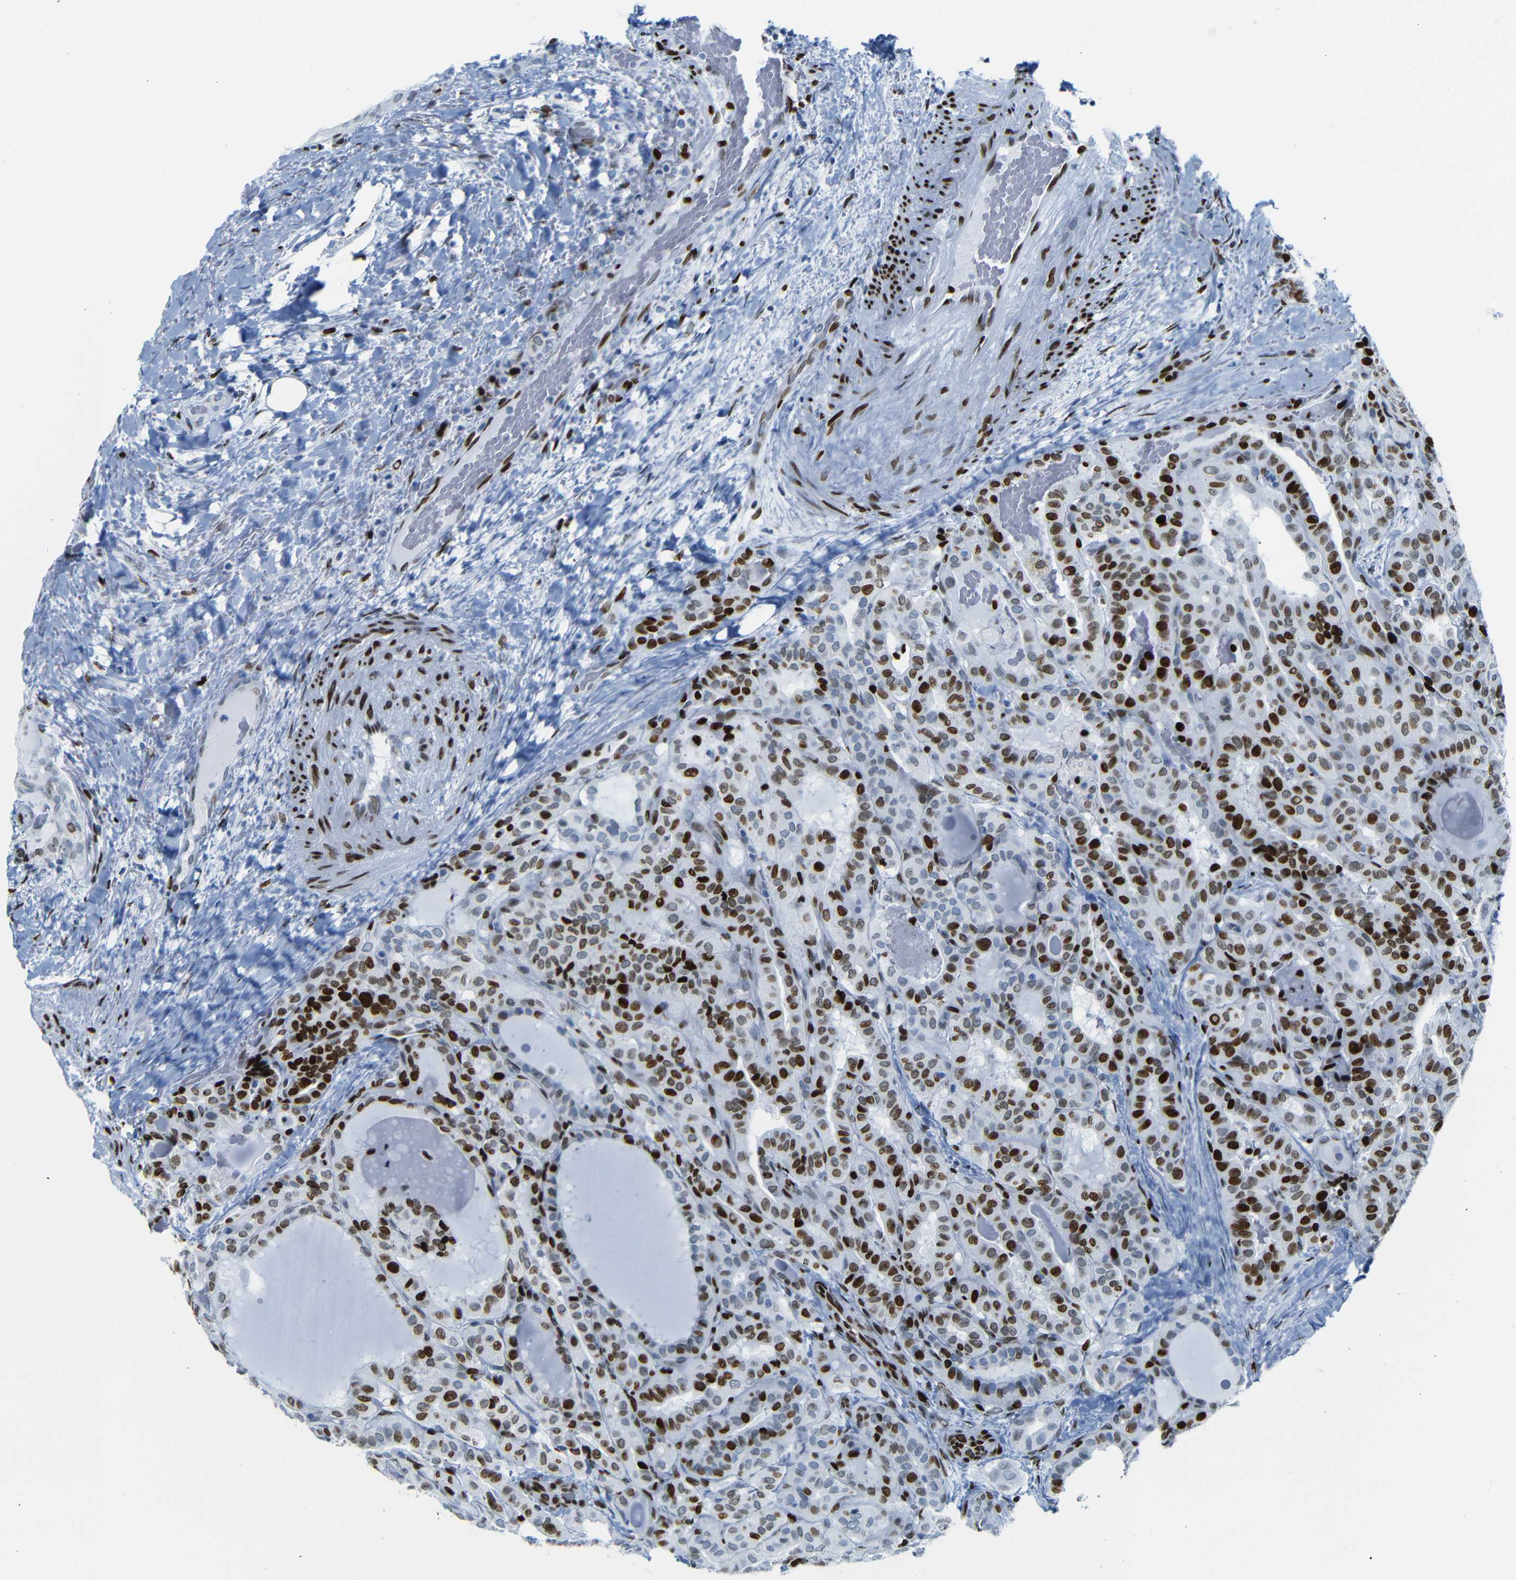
{"staining": {"intensity": "strong", "quantity": ">75%", "location": "nuclear"}, "tissue": "thyroid cancer", "cell_type": "Tumor cells", "image_type": "cancer", "snomed": [{"axis": "morphology", "description": "Papillary adenocarcinoma, NOS"}, {"axis": "topography", "description": "Thyroid gland"}], "caption": "Immunohistochemical staining of human thyroid cancer (papillary adenocarcinoma) shows high levels of strong nuclear staining in about >75% of tumor cells.", "gene": "NPIPB15", "patient": {"sex": "male", "age": 77}}